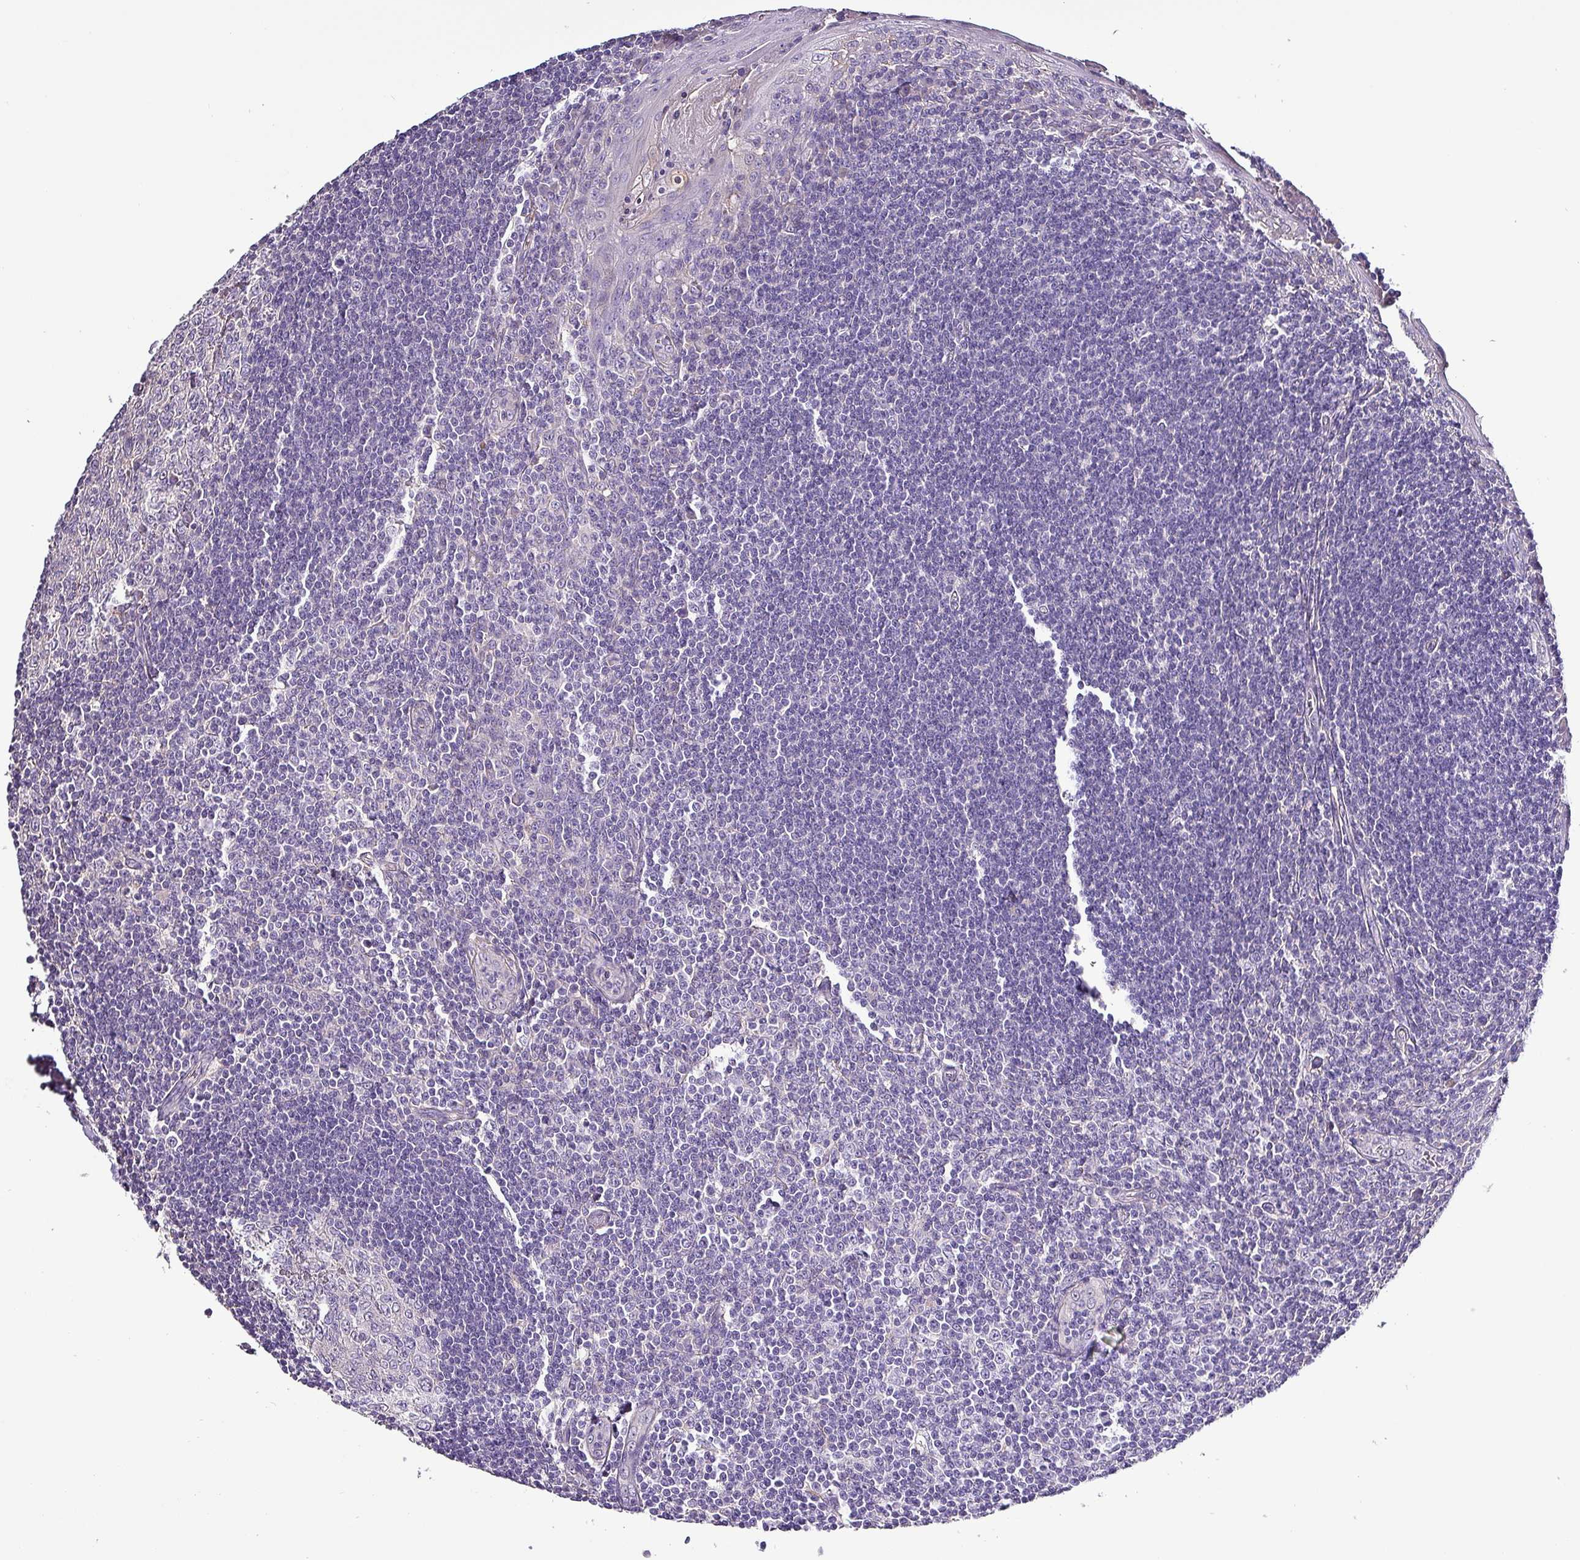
{"staining": {"intensity": "negative", "quantity": "none", "location": "none"}, "tissue": "tonsil", "cell_type": "Germinal center cells", "image_type": "normal", "snomed": [{"axis": "morphology", "description": "Normal tissue, NOS"}, {"axis": "topography", "description": "Tonsil"}], "caption": "This is an immunohistochemistry (IHC) micrograph of benign human tonsil. There is no staining in germinal center cells.", "gene": "HTRA4", "patient": {"sex": "male", "age": 27}}